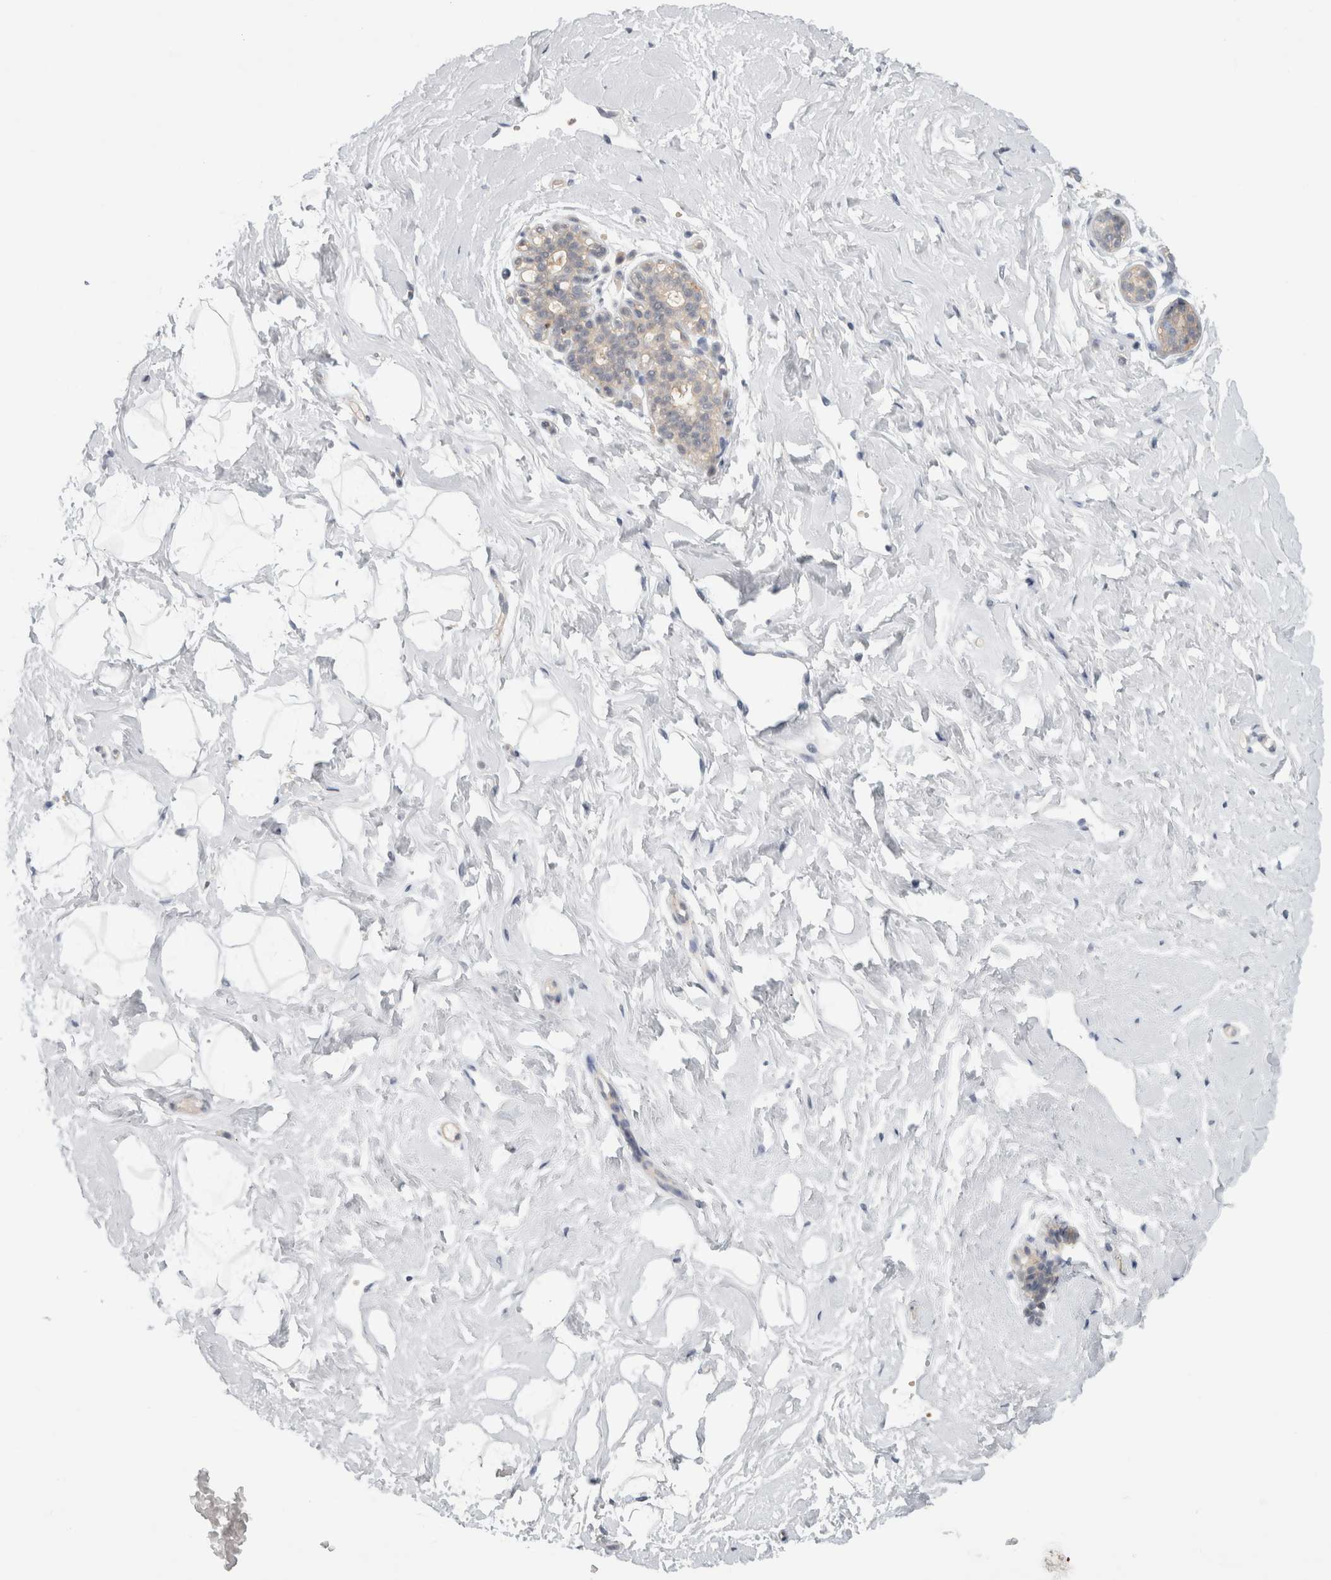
{"staining": {"intensity": "negative", "quantity": "none", "location": "none"}, "tissue": "breast", "cell_type": "Adipocytes", "image_type": "normal", "snomed": [{"axis": "morphology", "description": "Normal tissue, NOS"}, {"axis": "topography", "description": "Breast"}], "caption": "A high-resolution histopathology image shows immunohistochemistry (IHC) staining of normal breast, which reveals no significant positivity in adipocytes.", "gene": "PIGP", "patient": {"sex": "female", "age": 23}}